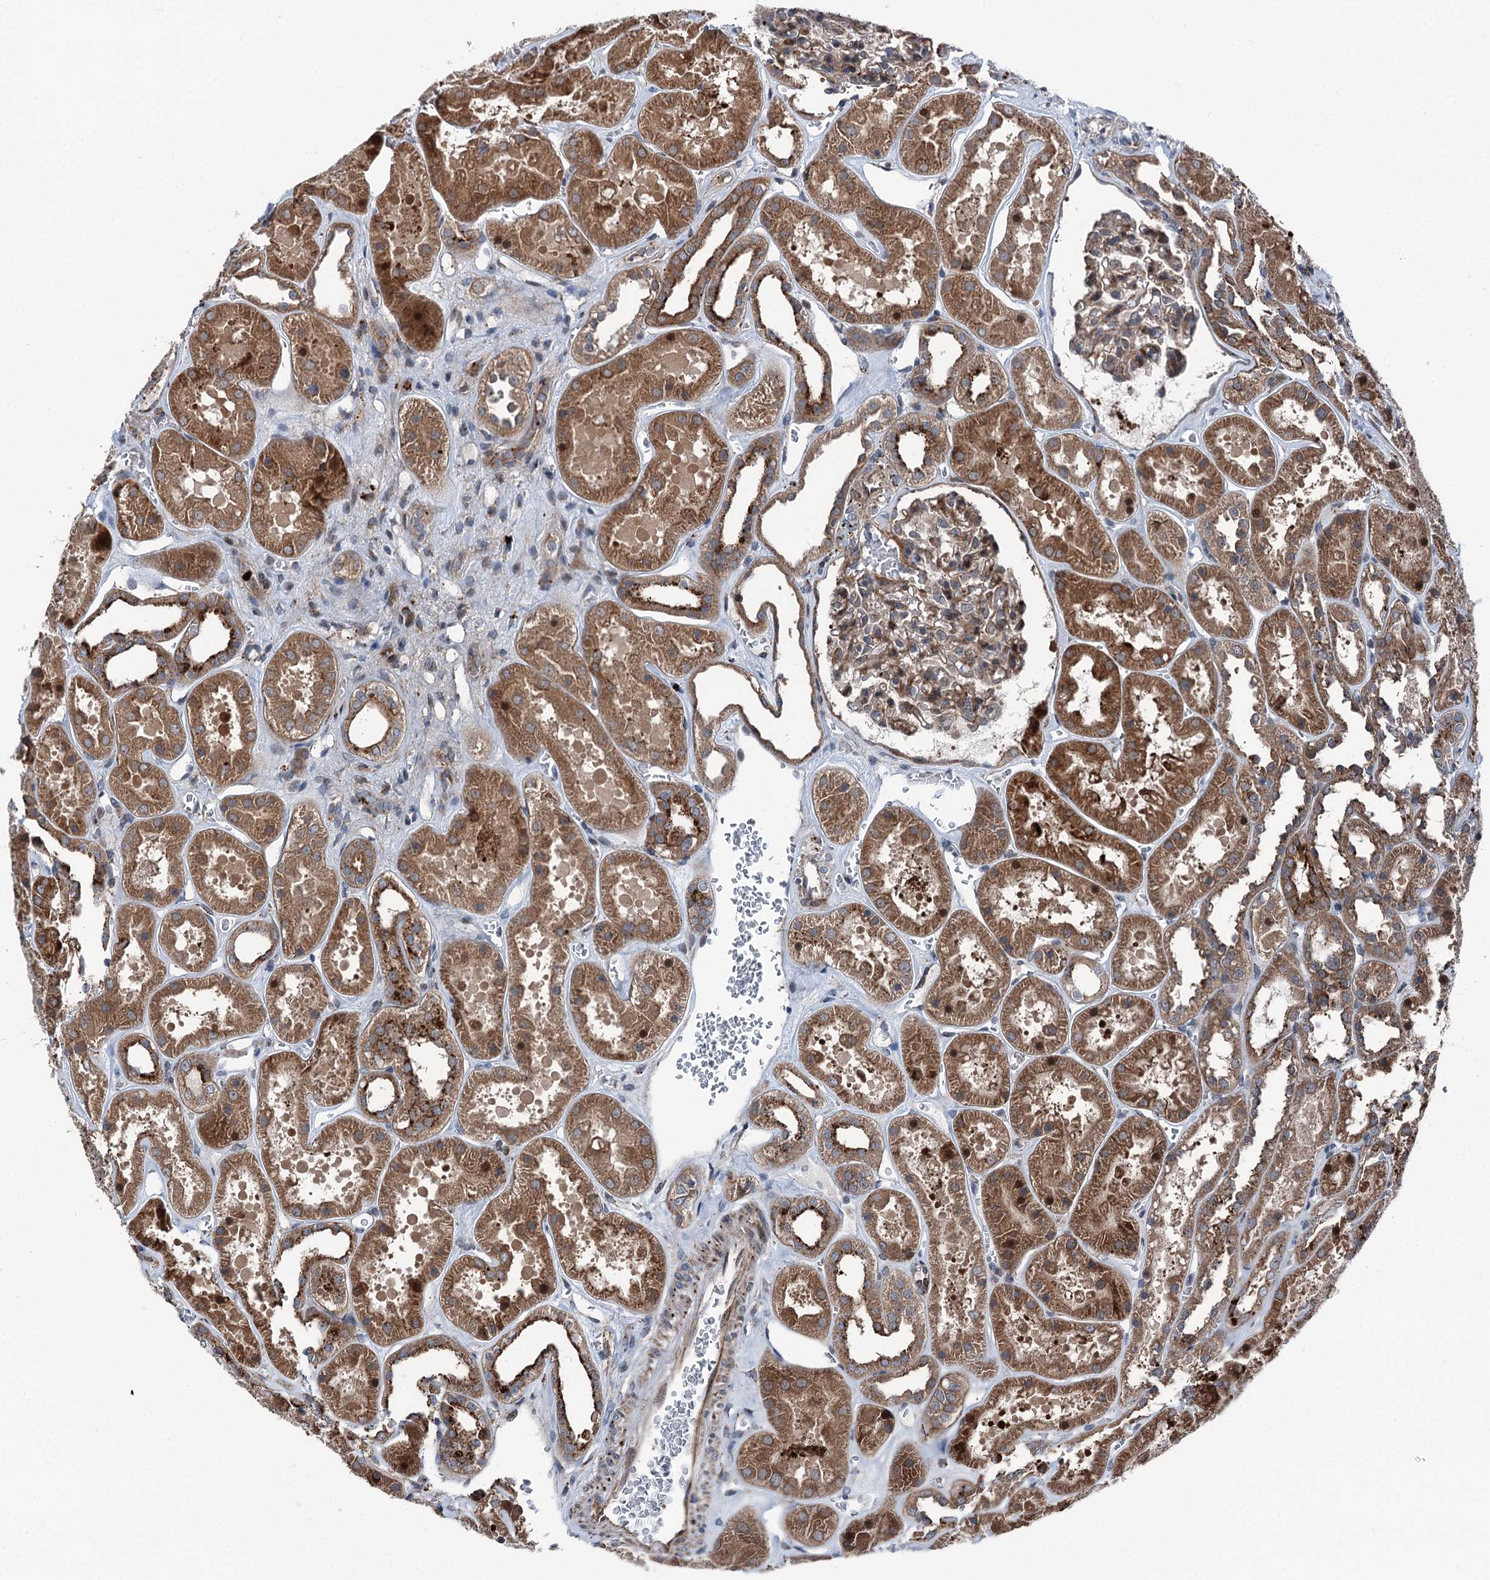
{"staining": {"intensity": "moderate", "quantity": ">75%", "location": "cytoplasmic/membranous"}, "tissue": "kidney", "cell_type": "Cells in glomeruli", "image_type": "normal", "snomed": [{"axis": "morphology", "description": "Normal tissue, NOS"}, {"axis": "topography", "description": "Kidney"}], "caption": "A medium amount of moderate cytoplasmic/membranous positivity is appreciated in approximately >75% of cells in glomeruli in normal kidney. Immunohistochemistry (ihc) stains the protein in brown and the nuclei are stained blue.", "gene": "POLR1D", "patient": {"sex": "female", "age": 41}}